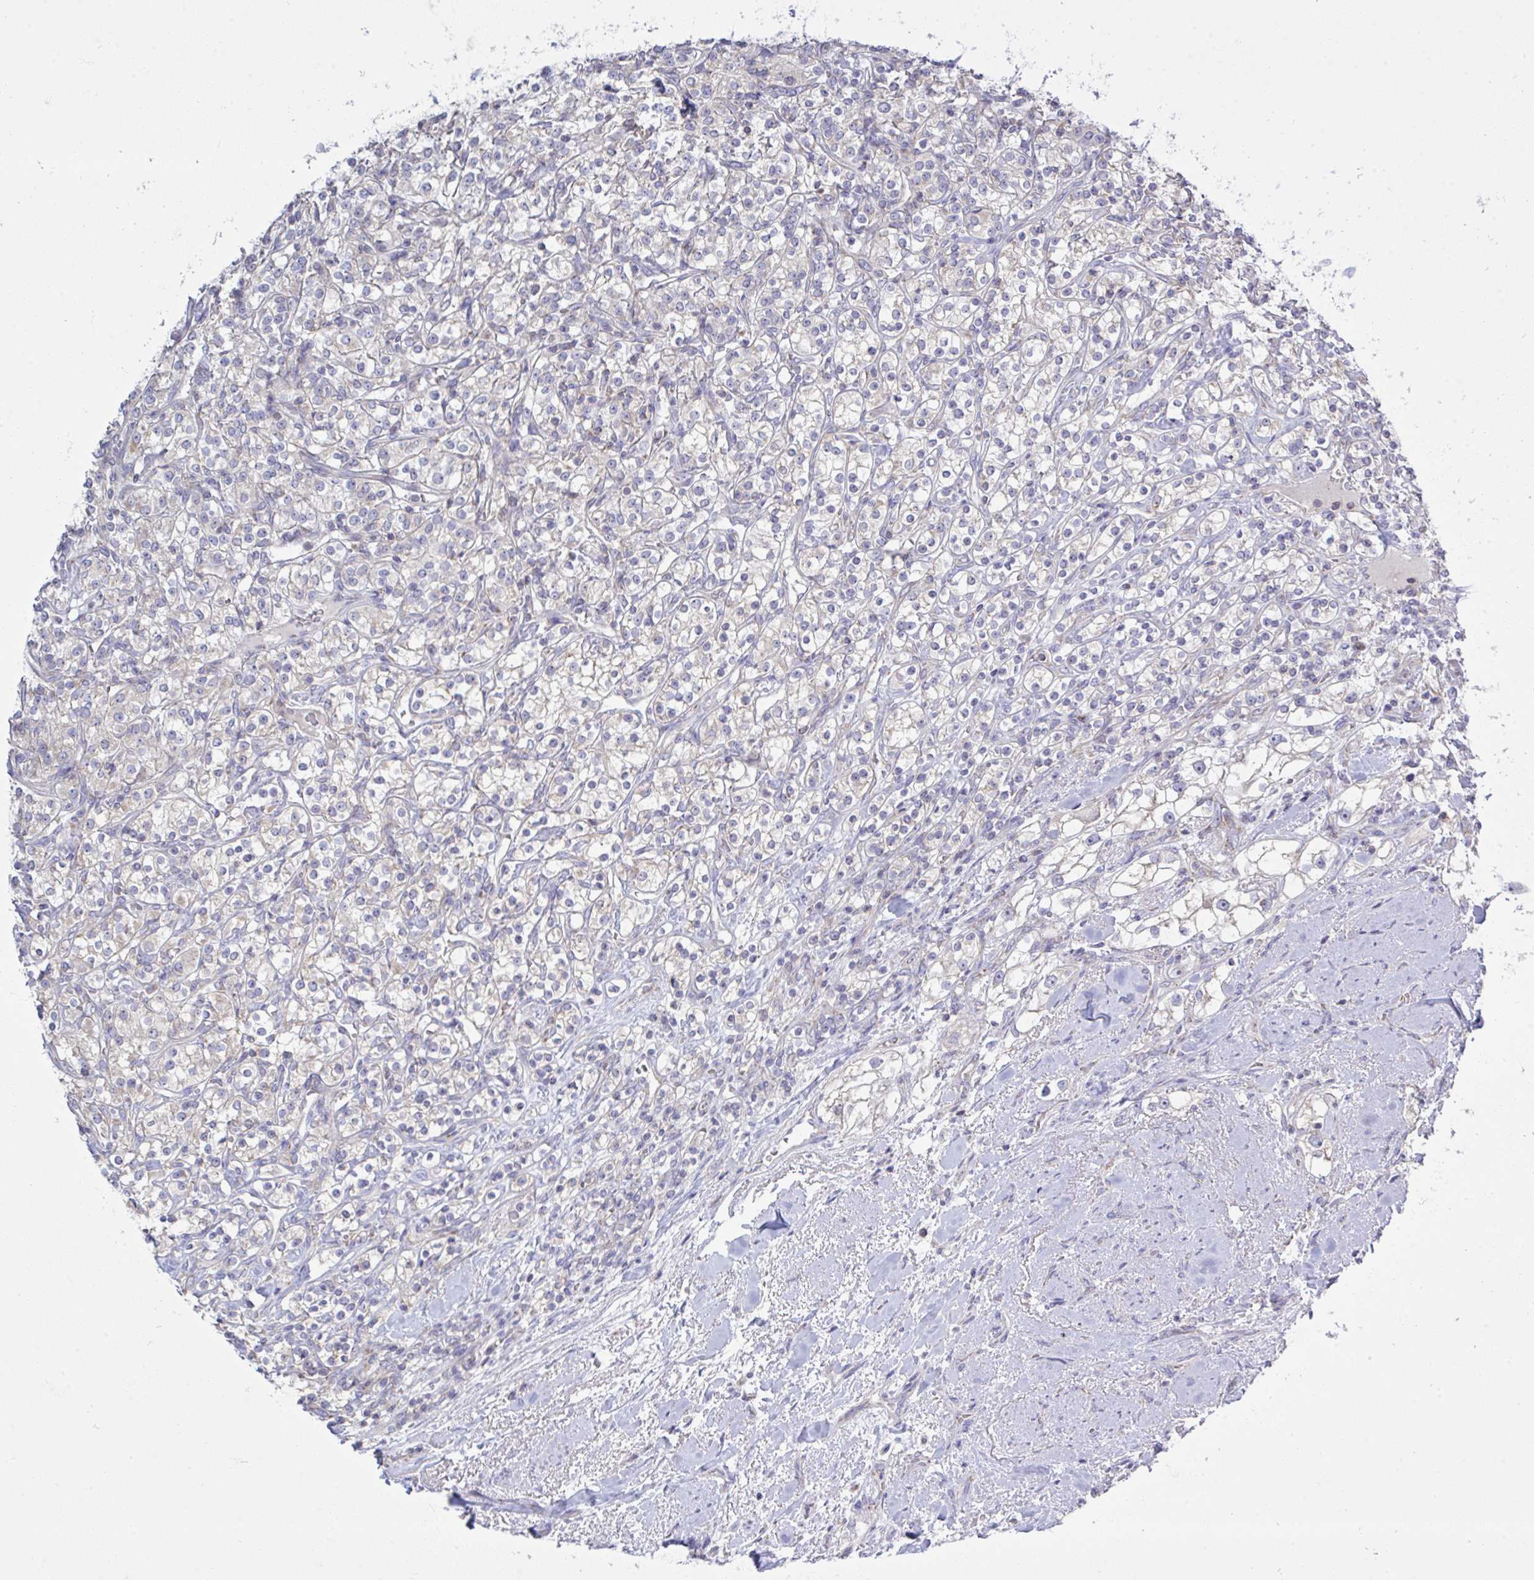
{"staining": {"intensity": "negative", "quantity": "none", "location": "none"}, "tissue": "renal cancer", "cell_type": "Tumor cells", "image_type": "cancer", "snomed": [{"axis": "morphology", "description": "Adenocarcinoma, NOS"}, {"axis": "topography", "description": "Kidney"}], "caption": "Immunohistochemistry (IHC) histopathology image of neoplastic tissue: renal adenocarcinoma stained with DAB reveals no significant protein expression in tumor cells. Nuclei are stained in blue.", "gene": "NDUFA7", "patient": {"sex": "male", "age": 77}}